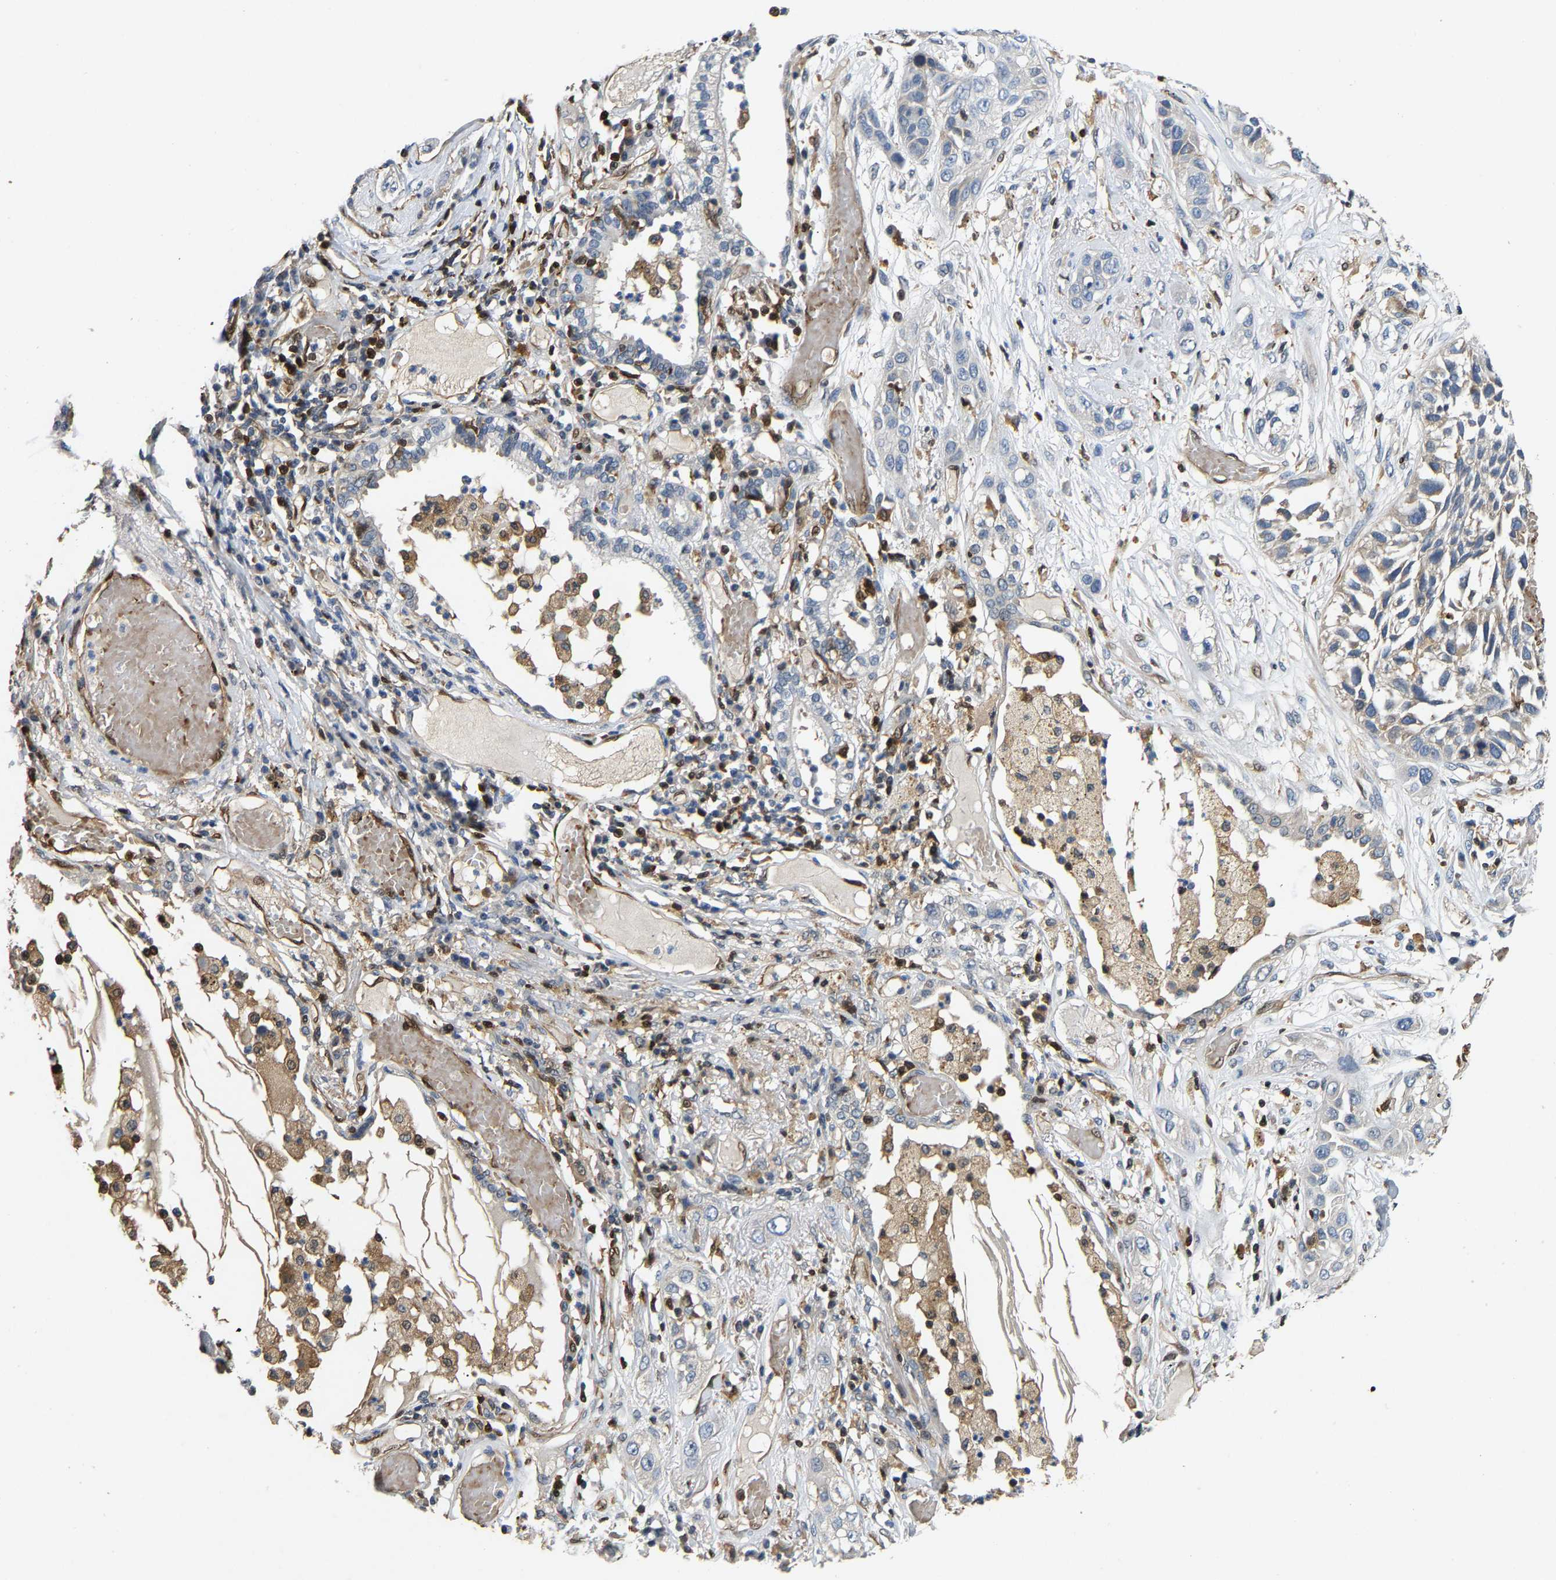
{"staining": {"intensity": "negative", "quantity": "none", "location": "none"}, "tissue": "lung cancer", "cell_type": "Tumor cells", "image_type": "cancer", "snomed": [{"axis": "morphology", "description": "Squamous cell carcinoma, NOS"}, {"axis": "topography", "description": "Lung"}], "caption": "Immunohistochemical staining of lung cancer shows no significant staining in tumor cells.", "gene": "GIMAP7", "patient": {"sex": "male", "age": 71}}